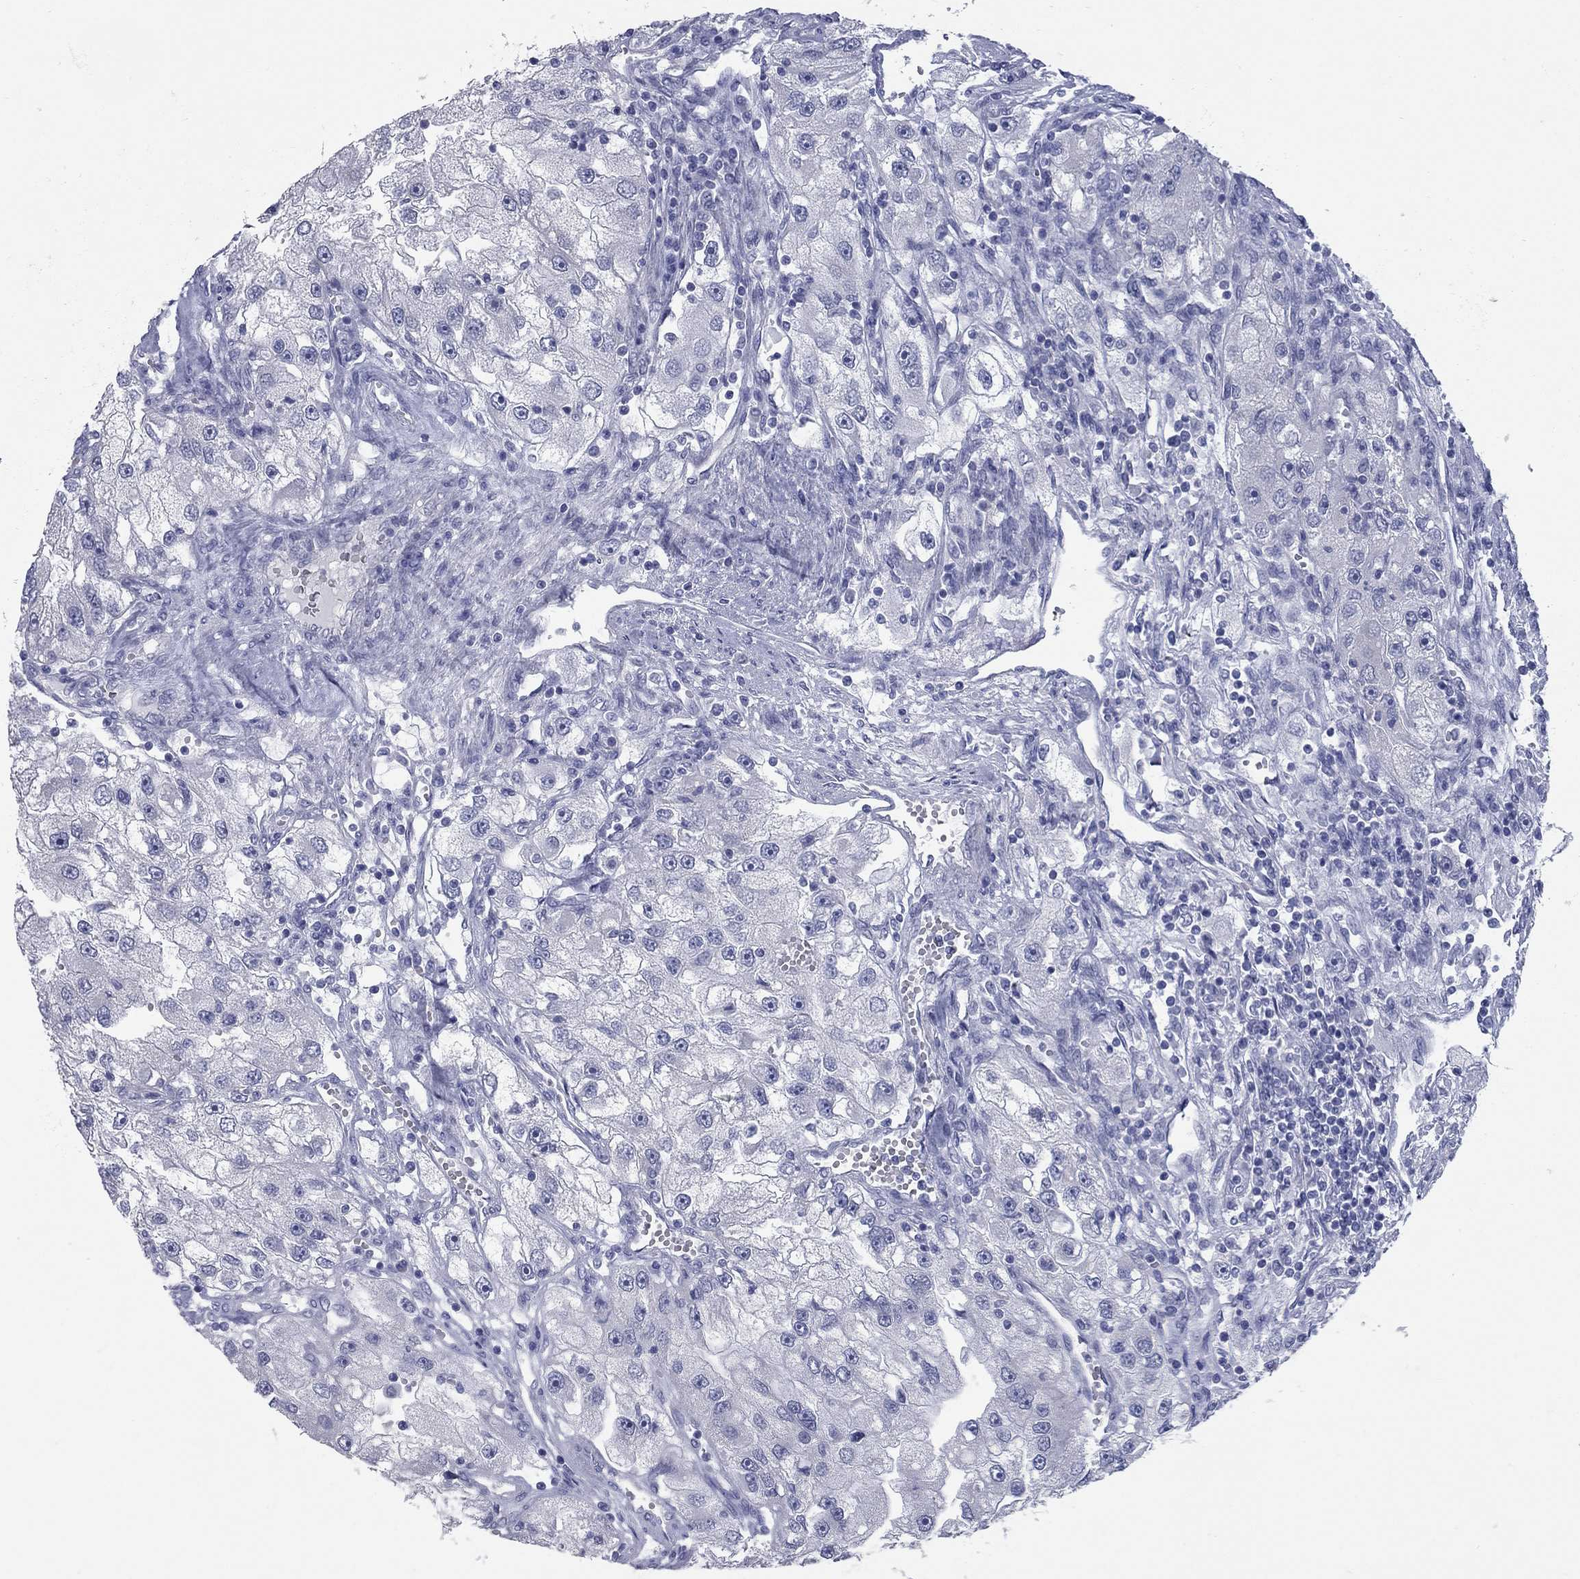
{"staining": {"intensity": "negative", "quantity": "none", "location": "none"}, "tissue": "renal cancer", "cell_type": "Tumor cells", "image_type": "cancer", "snomed": [{"axis": "morphology", "description": "Adenocarcinoma, NOS"}, {"axis": "topography", "description": "Kidney"}], "caption": "Renal cancer (adenocarcinoma) was stained to show a protein in brown. There is no significant positivity in tumor cells. (Immunohistochemistry, brightfield microscopy, high magnification).", "gene": "KIRREL2", "patient": {"sex": "male", "age": 63}}